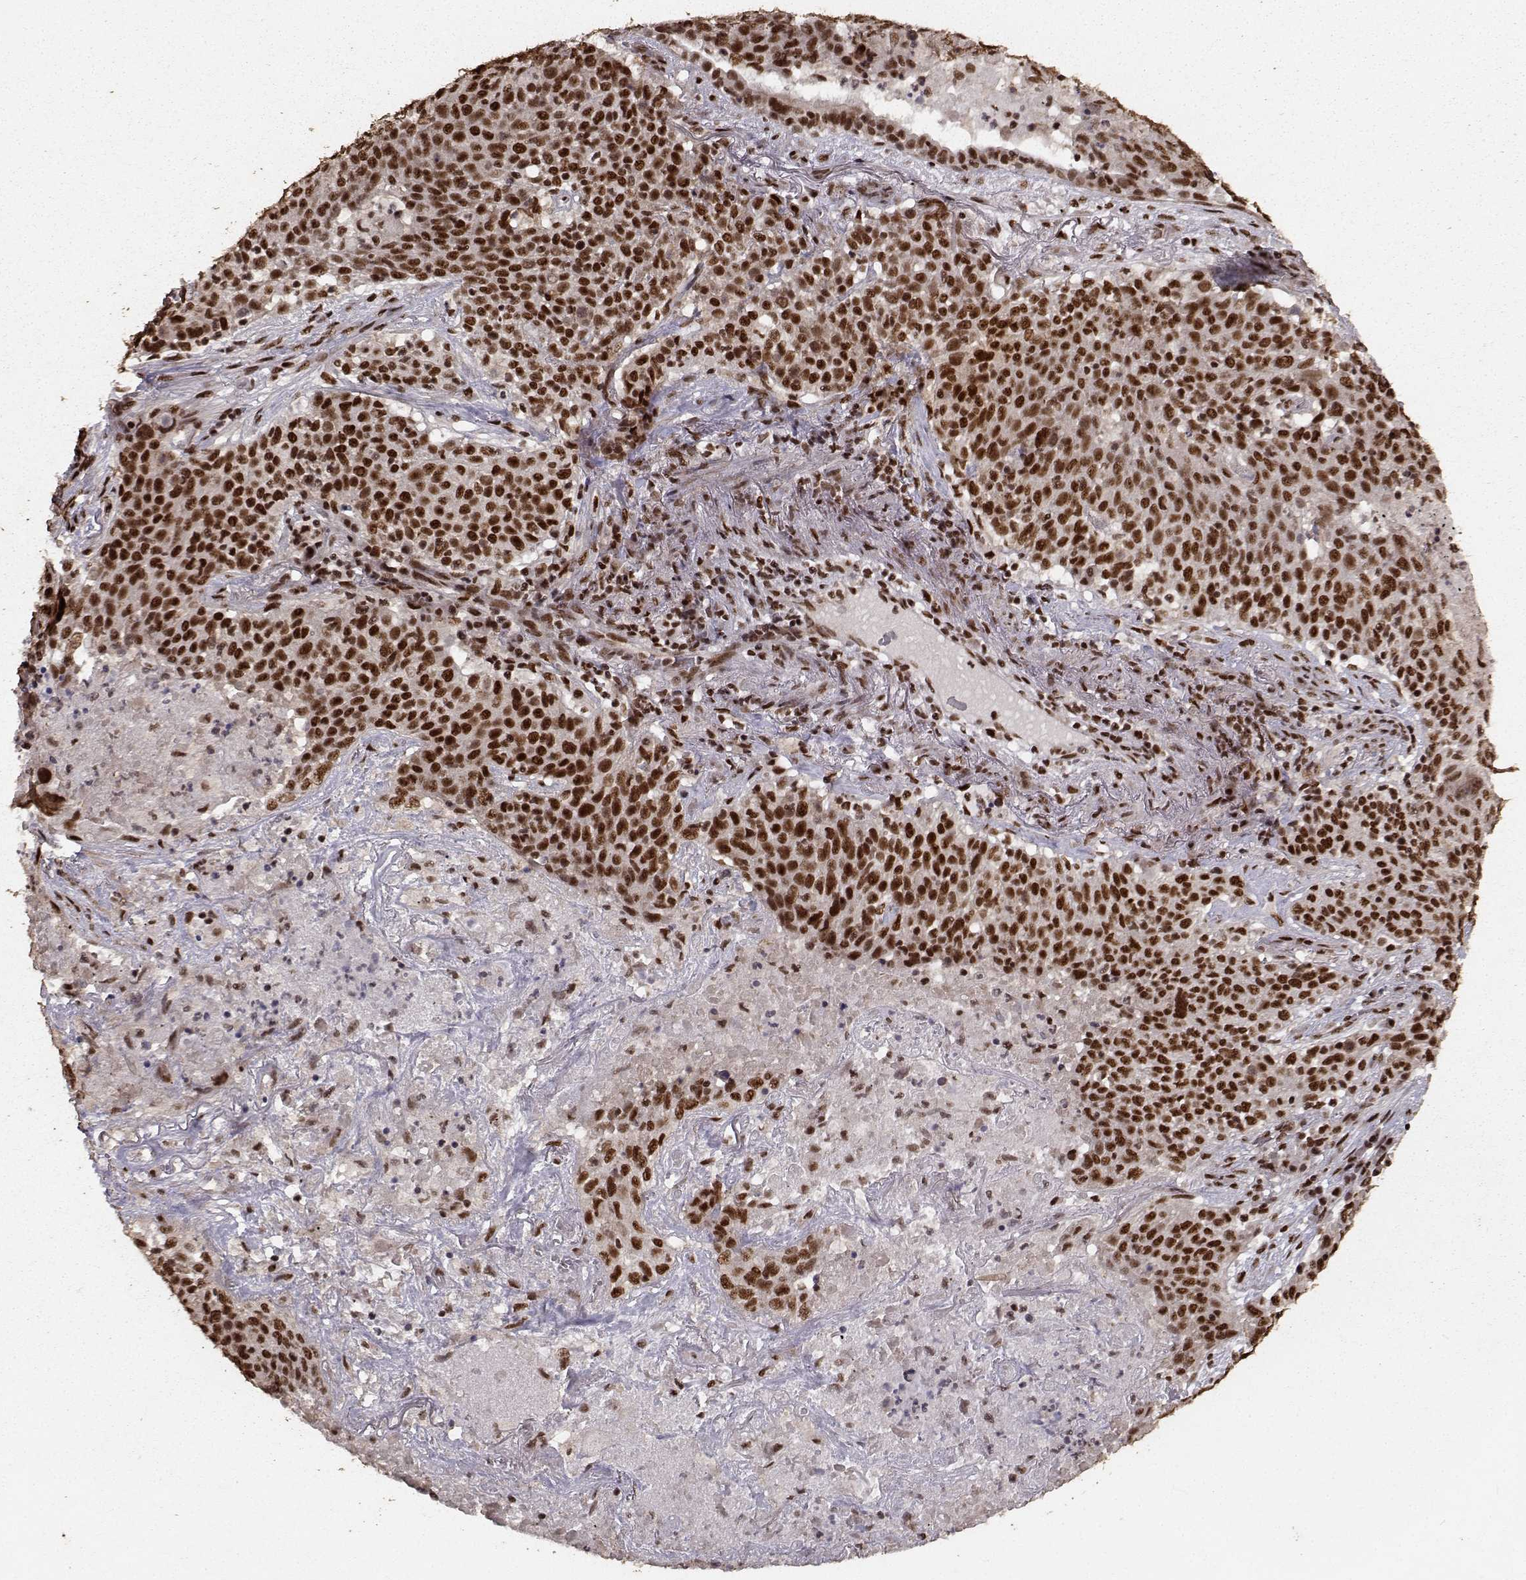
{"staining": {"intensity": "strong", "quantity": ">75%", "location": "nuclear"}, "tissue": "lung cancer", "cell_type": "Tumor cells", "image_type": "cancer", "snomed": [{"axis": "morphology", "description": "Squamous cell carcinoma, NOS"}, {"axis": "topography", "description": "Lung"}], "caption": "Protein expression analysis of human lung cancer (squamous cell carcinoma) reveals strong nuclear expression in approximately >75% of tumor cells. The staining is performed using DAB brown chromogen to label protein expression. The nuclei are counter-stained blue using hematoxylin.", "gene": "SF1", "patient": {"sex": "male", "age": 82}}